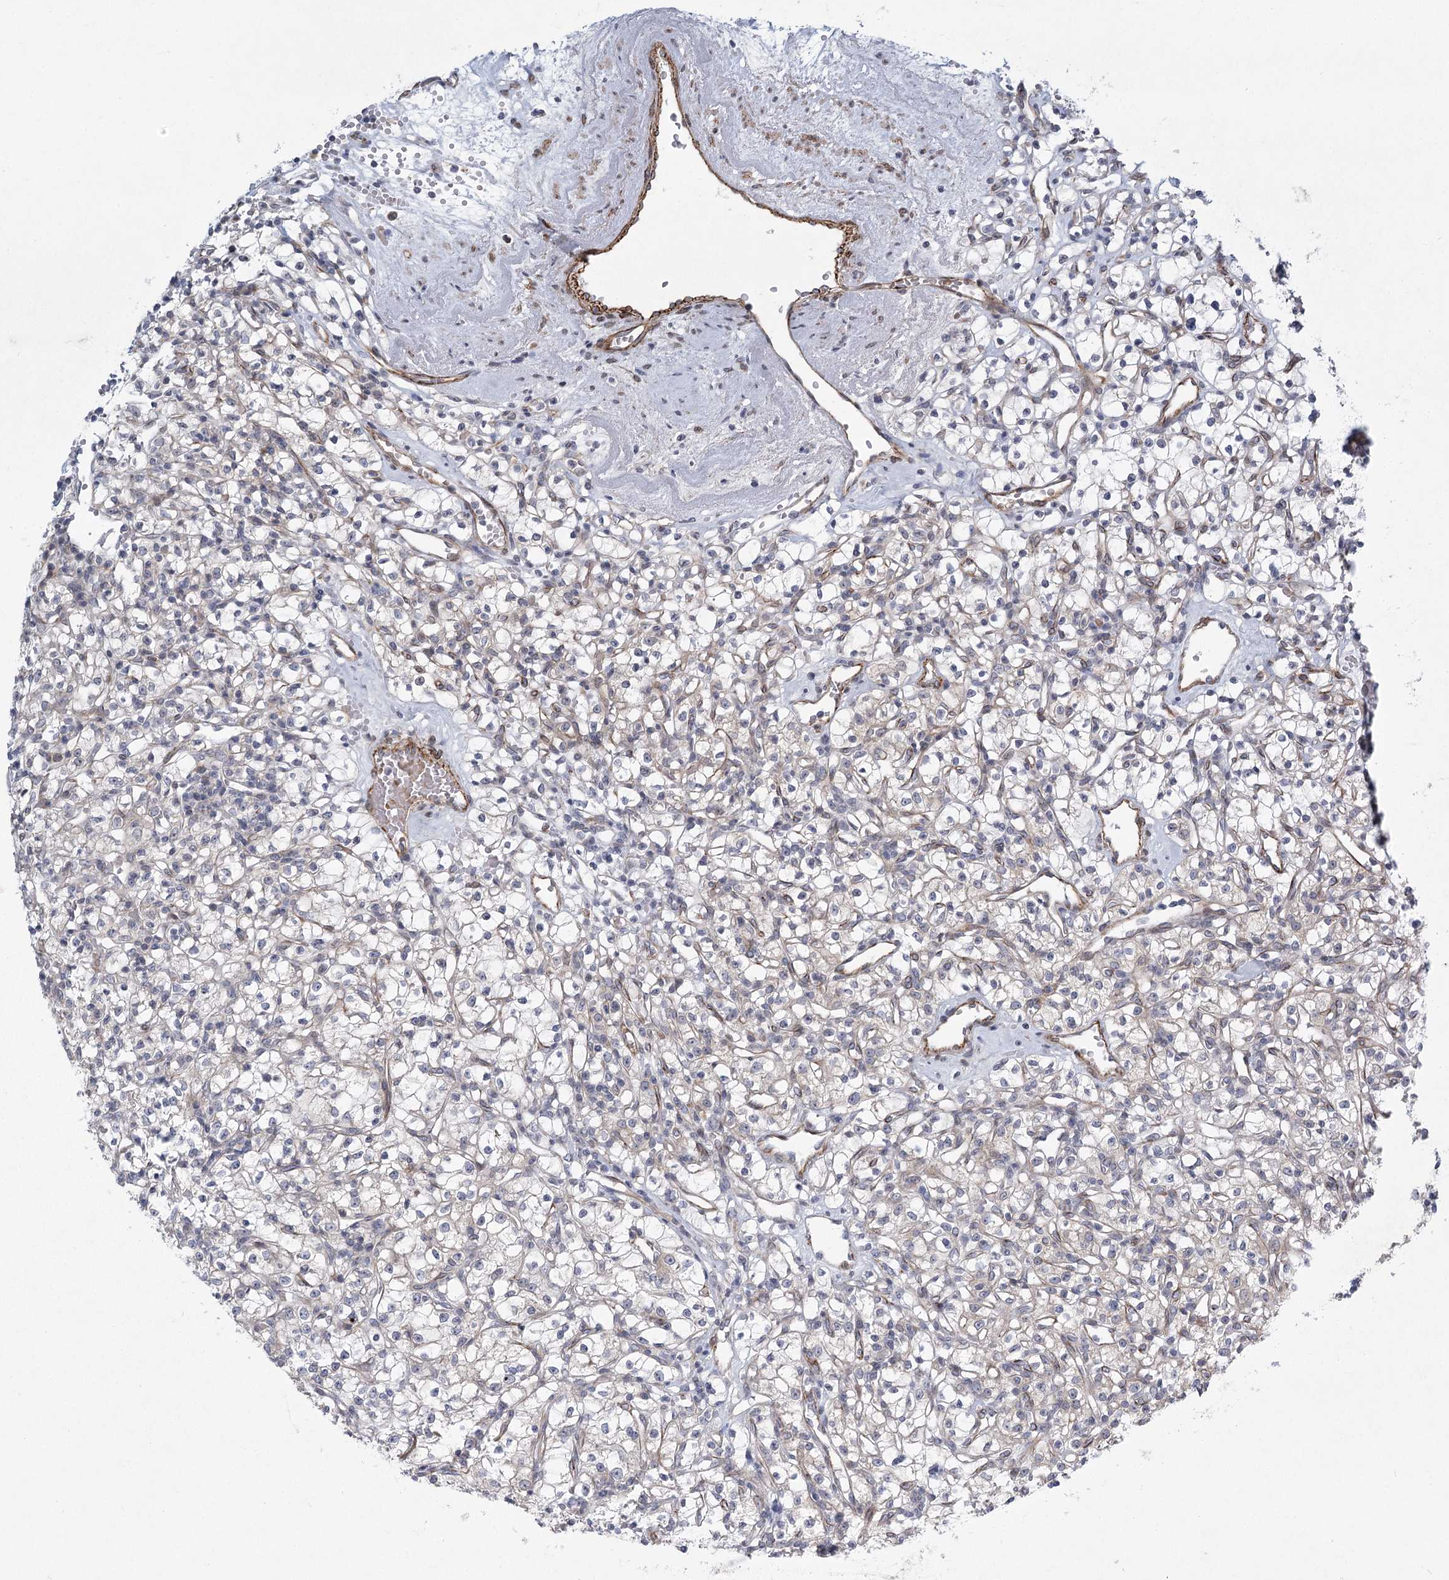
{"staining": {"intensity": "negative", "quantity": "none", "location": "none"}, "tissue": "renal cancer", "cell_type": "Tumor cells", "image_type": "cancer", "snomed": [{"axis": "morphology", "description": "Adenocarcinoma, NOS"}, {"axis": "topography", "description": "Kidney"}], "caption": "An IHC micrograph of adenocarcinoma (renal) is shown. There is no staining in tumor cells of adenocarcinoma (renal).", "gene": "MEPE", "patient": {"sex": "female", "age": 59}}